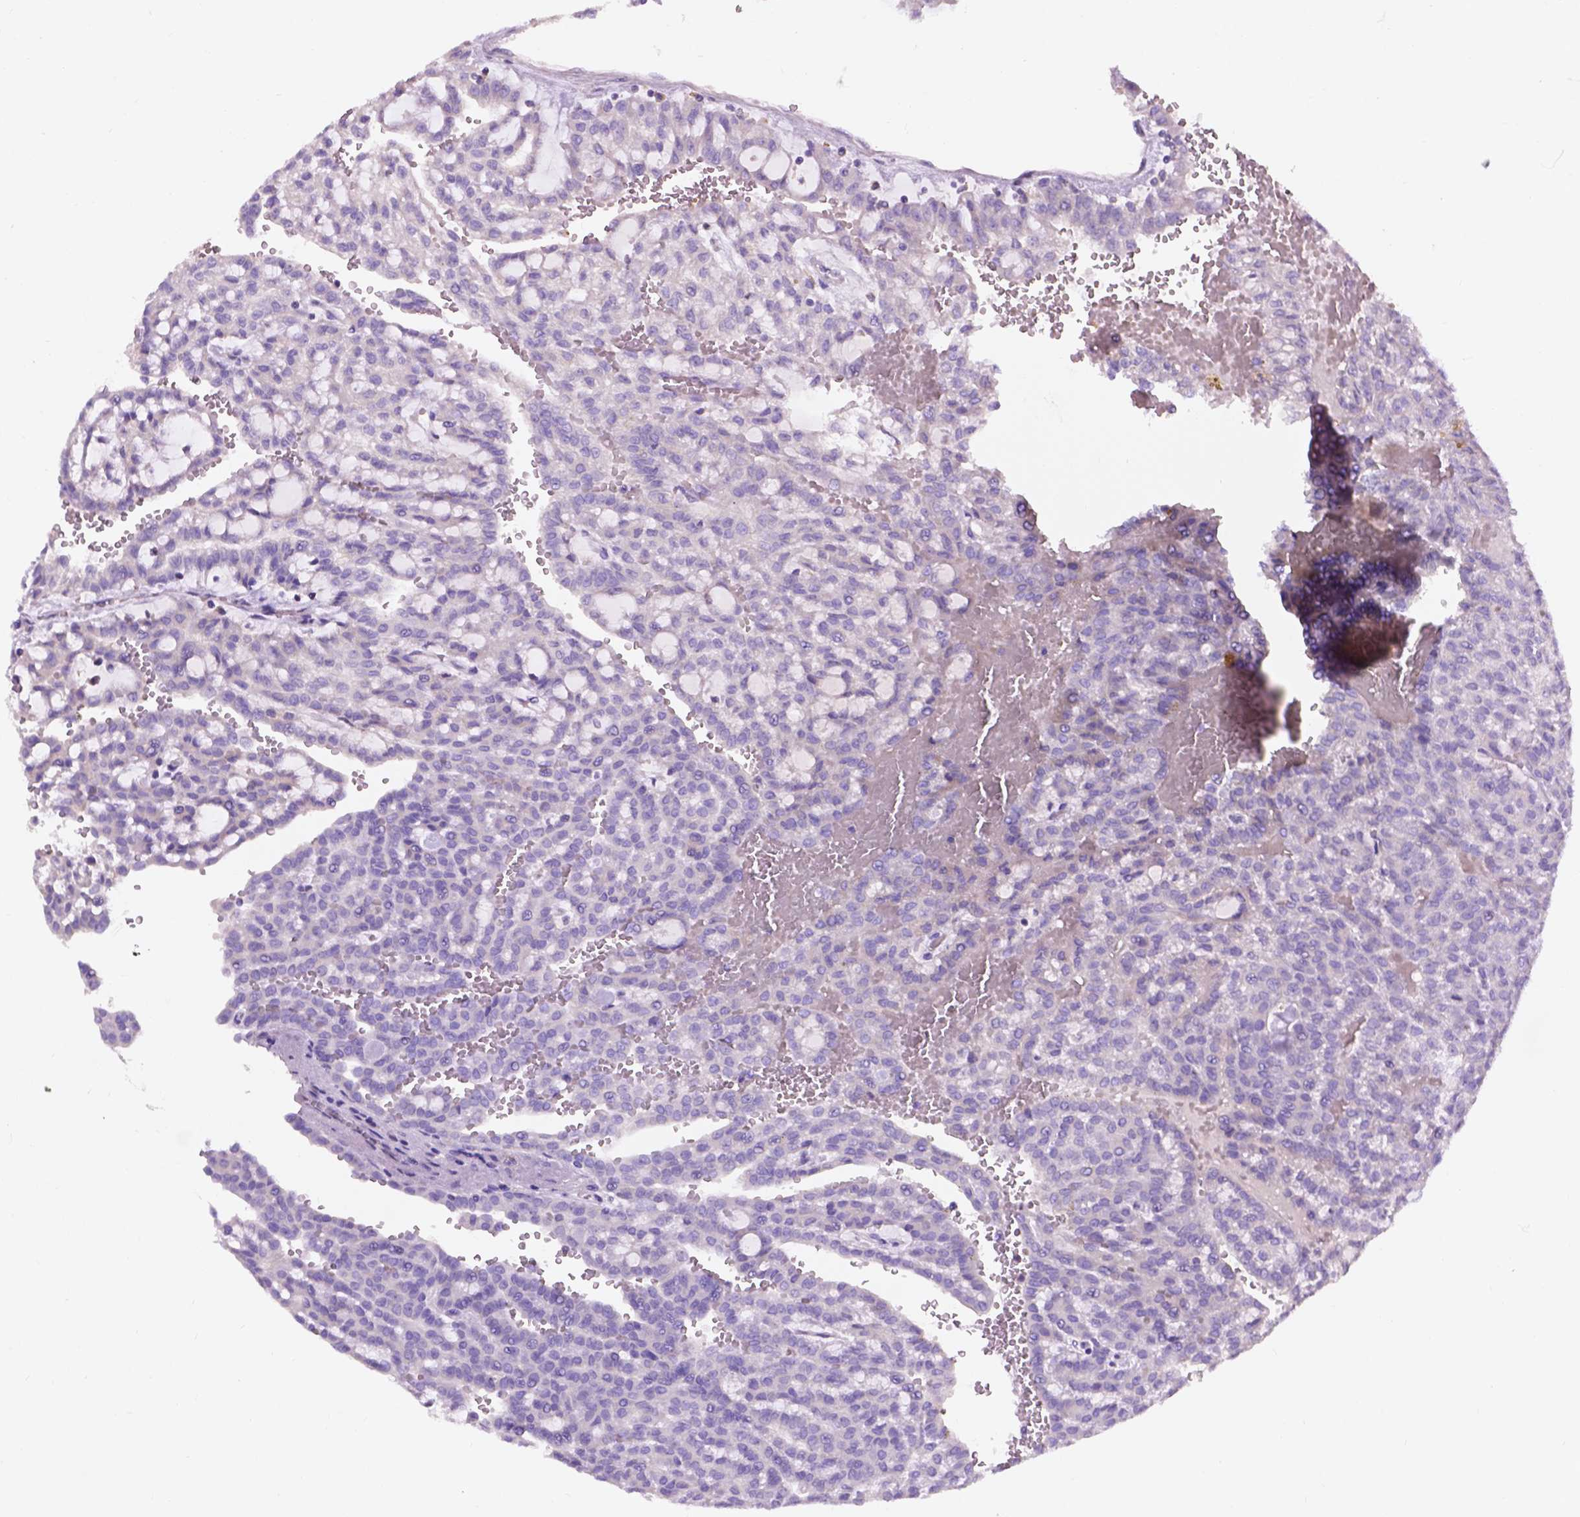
{"staining": {"intensity": "negative", "quantity": "none", "location": "none"}, "tissue": "renal cancer", "cell_type": "Tumor cells", "image_type": "cancer", "snomed": [{"axis": "morphology", "description": "Adenocarcinoma, NOS"}, {"axis": "topography", "description": "Kidney"}], "caption": "Immunohistochemical staining of human renal adenocarcinoma displays no significant staining in tumor cells.", "gene": "NOXO1", "patient": {"sex": "male", "age": 63}}